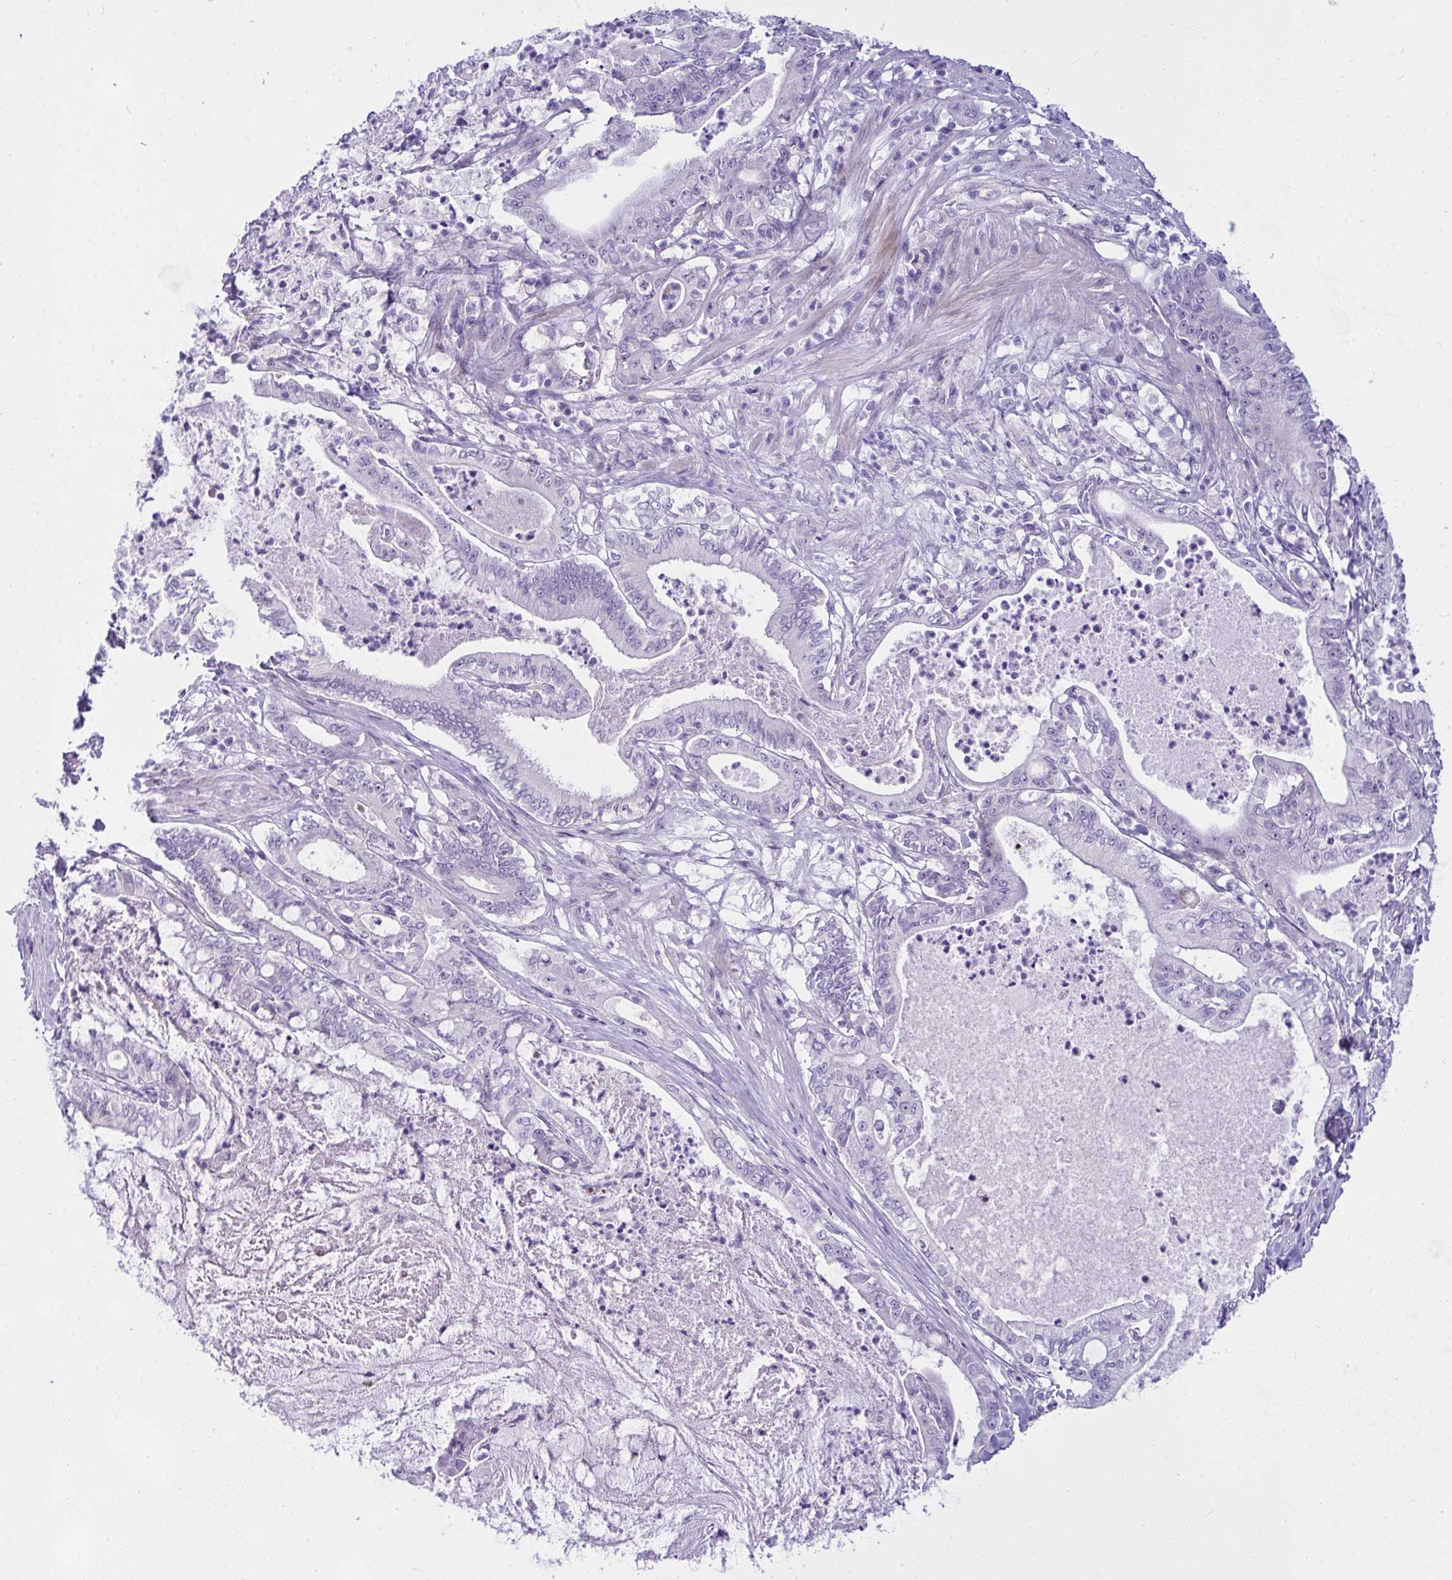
{"staining": {"intensity": "negative", "quantity": "none", "location": "none"}, "tissue": "pancreatic cancer", "cell_type": "Tumor cells", "image_type": "cancer", "snomed": [{"axis": "morphology", "description": "Adenocarcinoma, NOS"}, {"axis": "topography", "description": "Pancreas"}], "caption": "DAB (3,3'-diaminobenzidine) immunohistochemical staining of human adenocarcinoma (pancreatic) reveals no significant staining in tumor cells.", "gene": "NFXL1", "patient": {"sex": "male", "age": 71}}